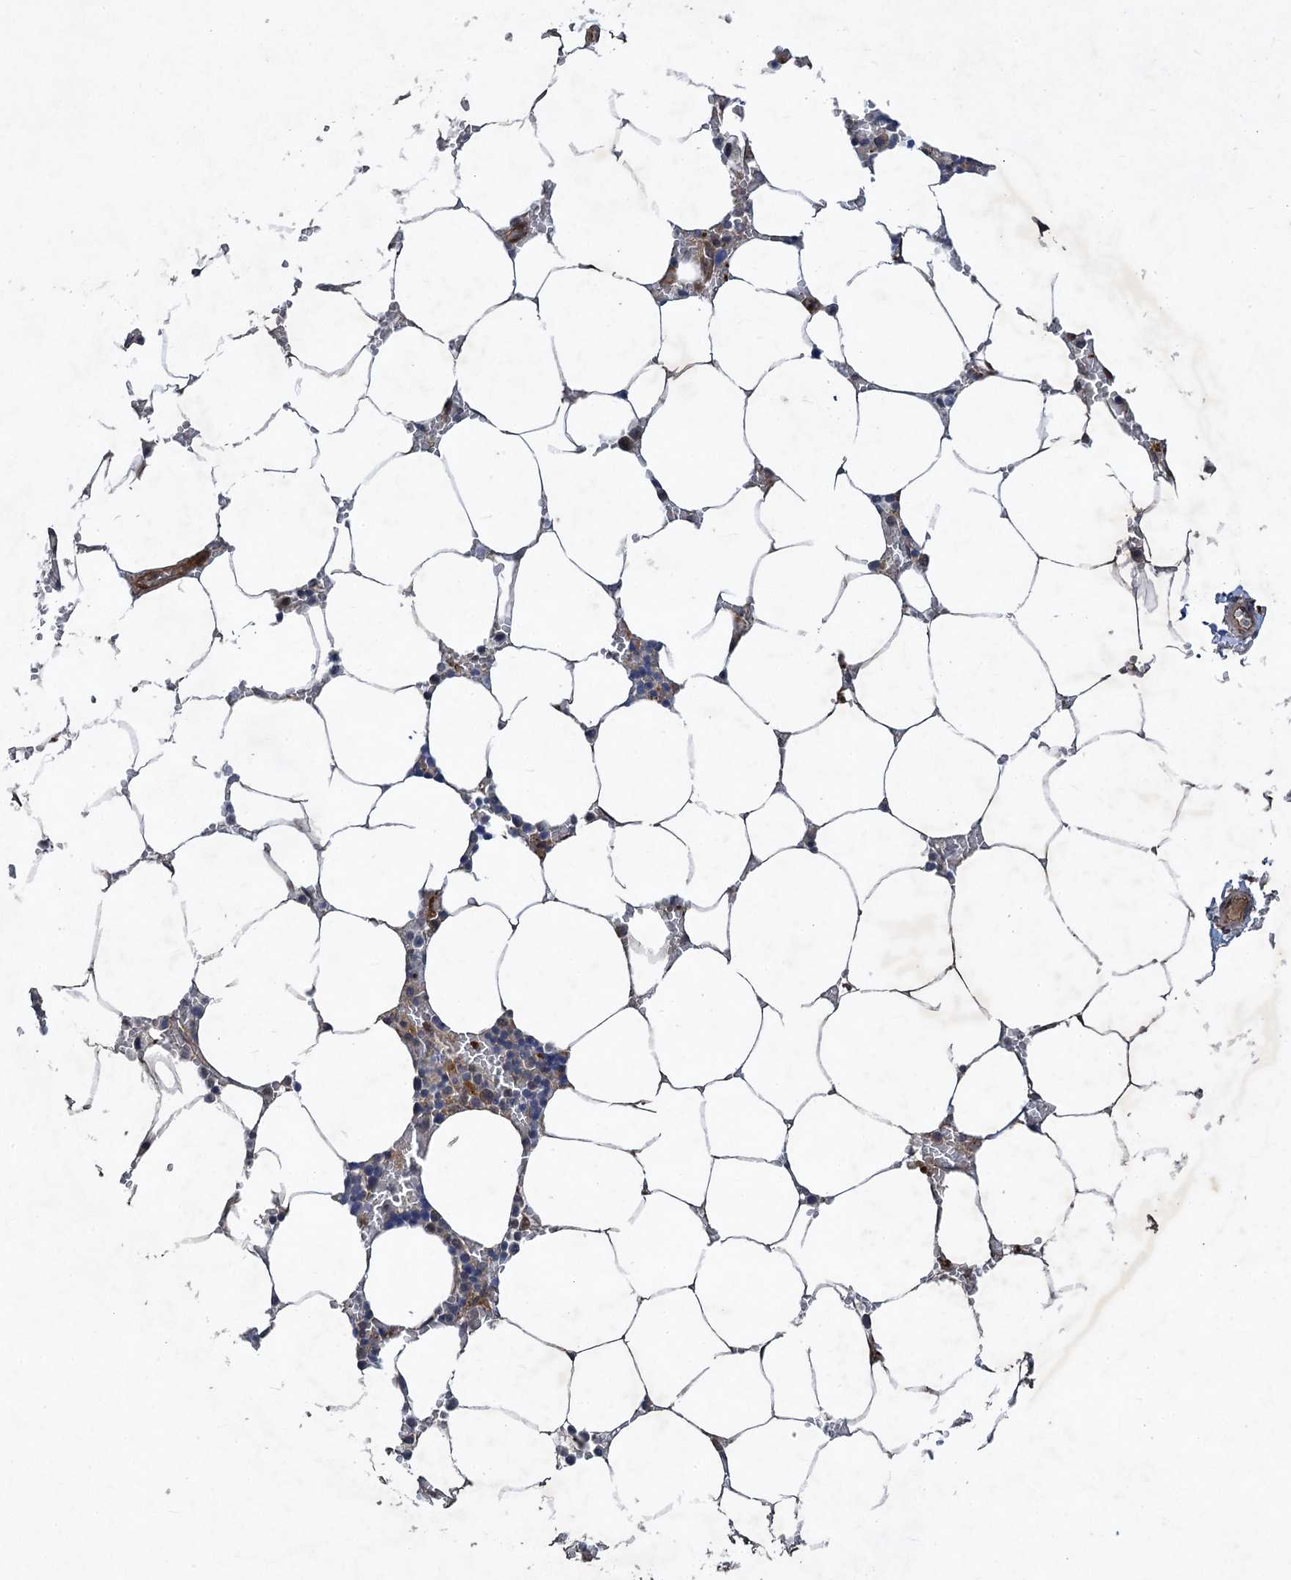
{"staining": {"intensity": "moderate", "quantity": "<25%", "location": "cytoplasmic/membranous,nuclear"}, "tissue": "bone marrow", "cell_type": "Hematopoietic cells", "image_type": "normal", "snomed": [{"axis": "morphology", "description": "Normal tissue, NOS"}, {"axis": "topography", "description": "Bone marrow"}], "caption": "DAB (3,3'-diaminobenzidine) immunohistochemical staining of benign bone marrow demonstrates moderate cytoplasmic/membranous,nuclear protein positivity in approximately <25% of hematopoietic cells. The protein is shown in brown color, while the nuclei are stained blue.", "gene": "NUDT22", "patient": {"sex": "male", "age": 70}}